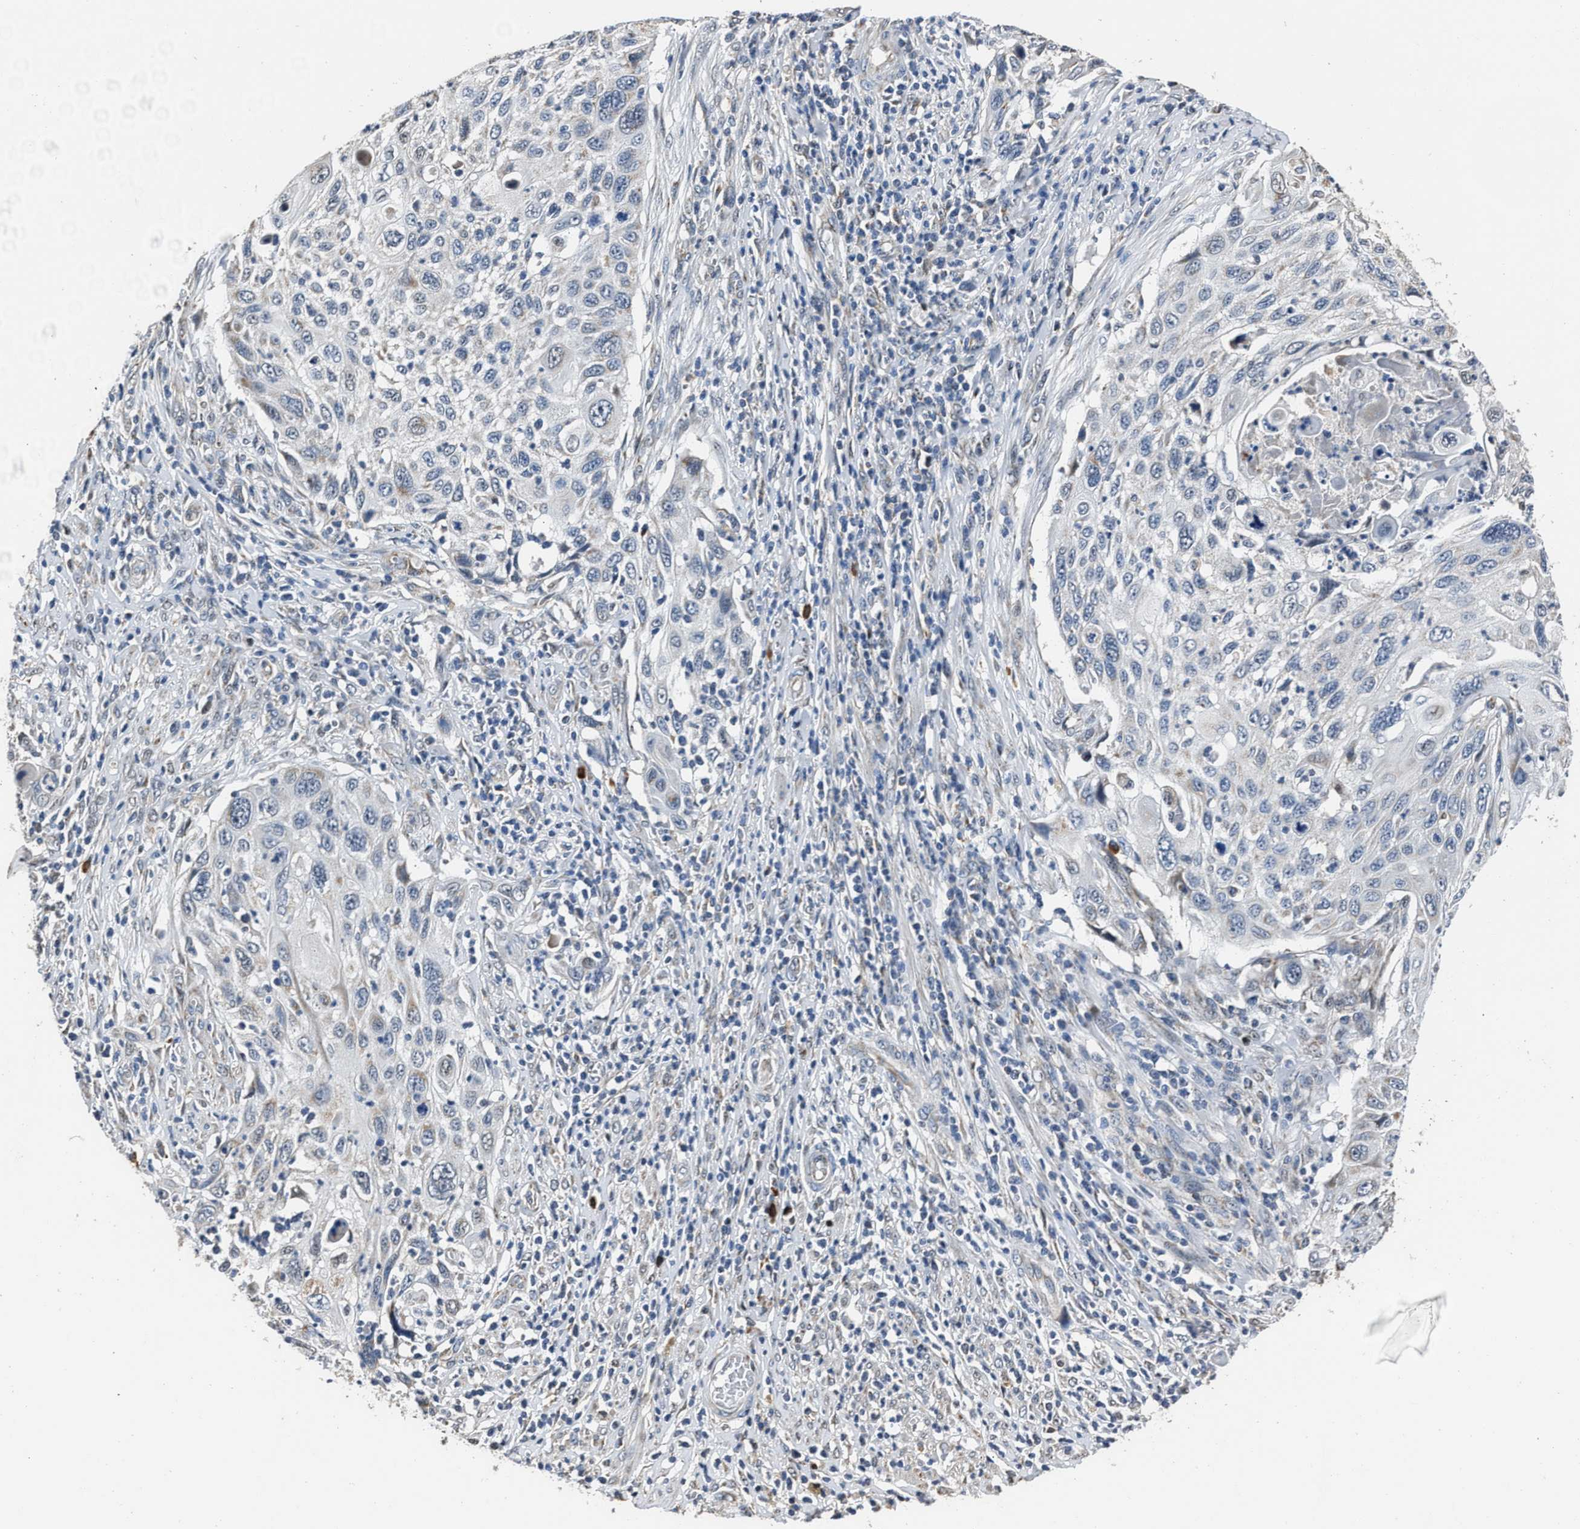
{"staining": {"intensity": "negative", "quantity": "none", "location": "none"}, "tissue": "cervical cancer", "cell_type": "Tumor cells", "image_type": "cancer", "snomed": [{"axis": "morphology", "description": "Squamous cell carcinoma, NOS"}, {"axis": "topography", "description": "Cervix"}], "caption": "A photomicrograph of human cervical squamous cell carcinoma is negative for staining in tumor cells. The staining is performed using DAB brown chromogen with nuclei counter-stained in using hematoxylin.", "gene": "NSUN5", "patient": {"sex": "female", "age": 70}}